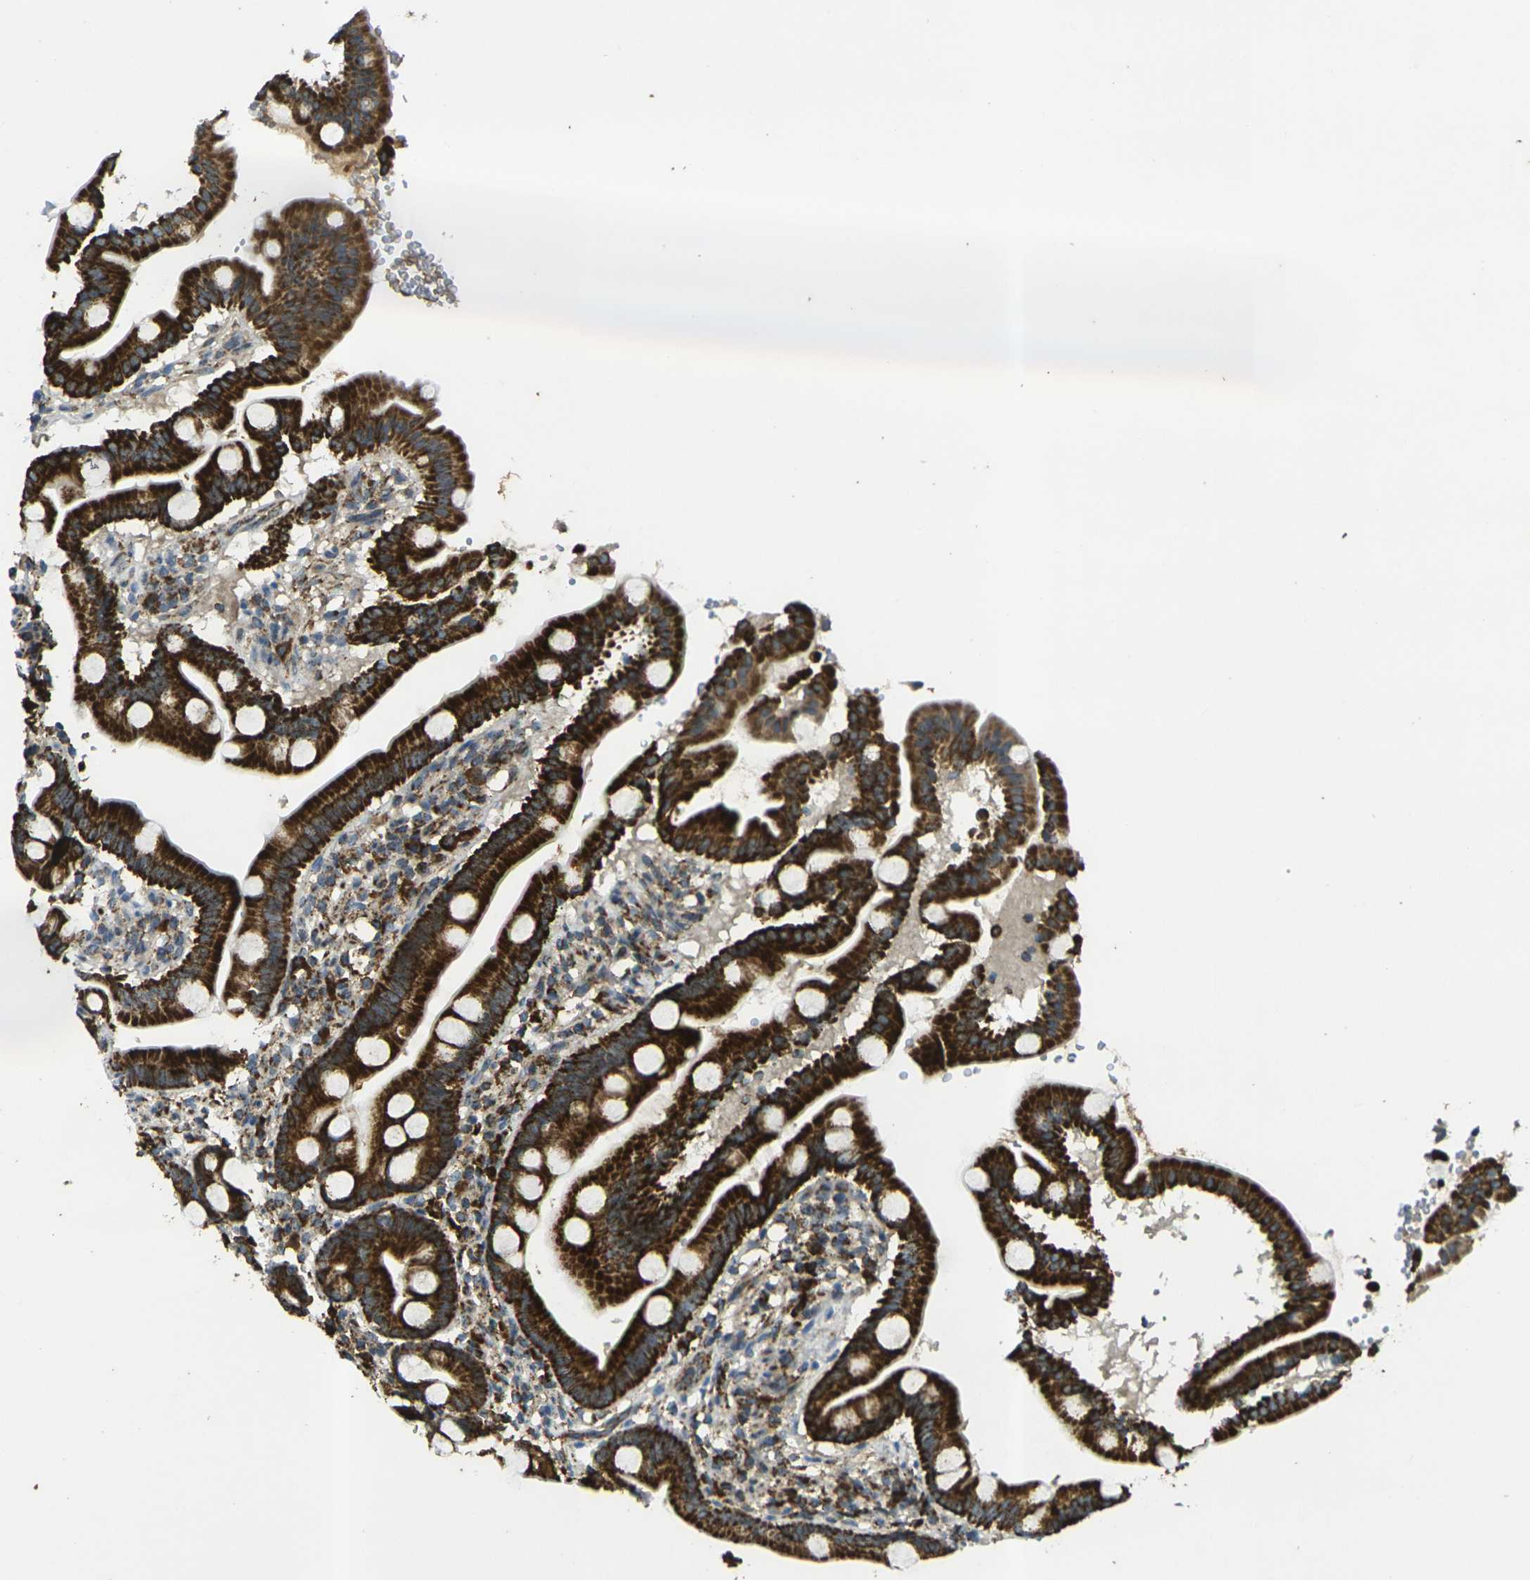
{"staining": {"intensity": "strong", "quantity": ">75%", "location": "cytoplasmic/membranous"}, "tissue": "duodenum", "cell_type": "Glandular cells", "image_type": "normal", "snomed": [{"axis": "morphology", "description": "Normal tissue, NOS"}, {"axis": "topography", "description": "Duodenum"}], "caption": "Immunohistochemical staining of benign duodenum demonstrates high levels of strong cytoplasmic/membranous positivity in about >75% of glandular cells.", "gene": "IGF1R", "patient": {"sex": "male", "age": 50}}